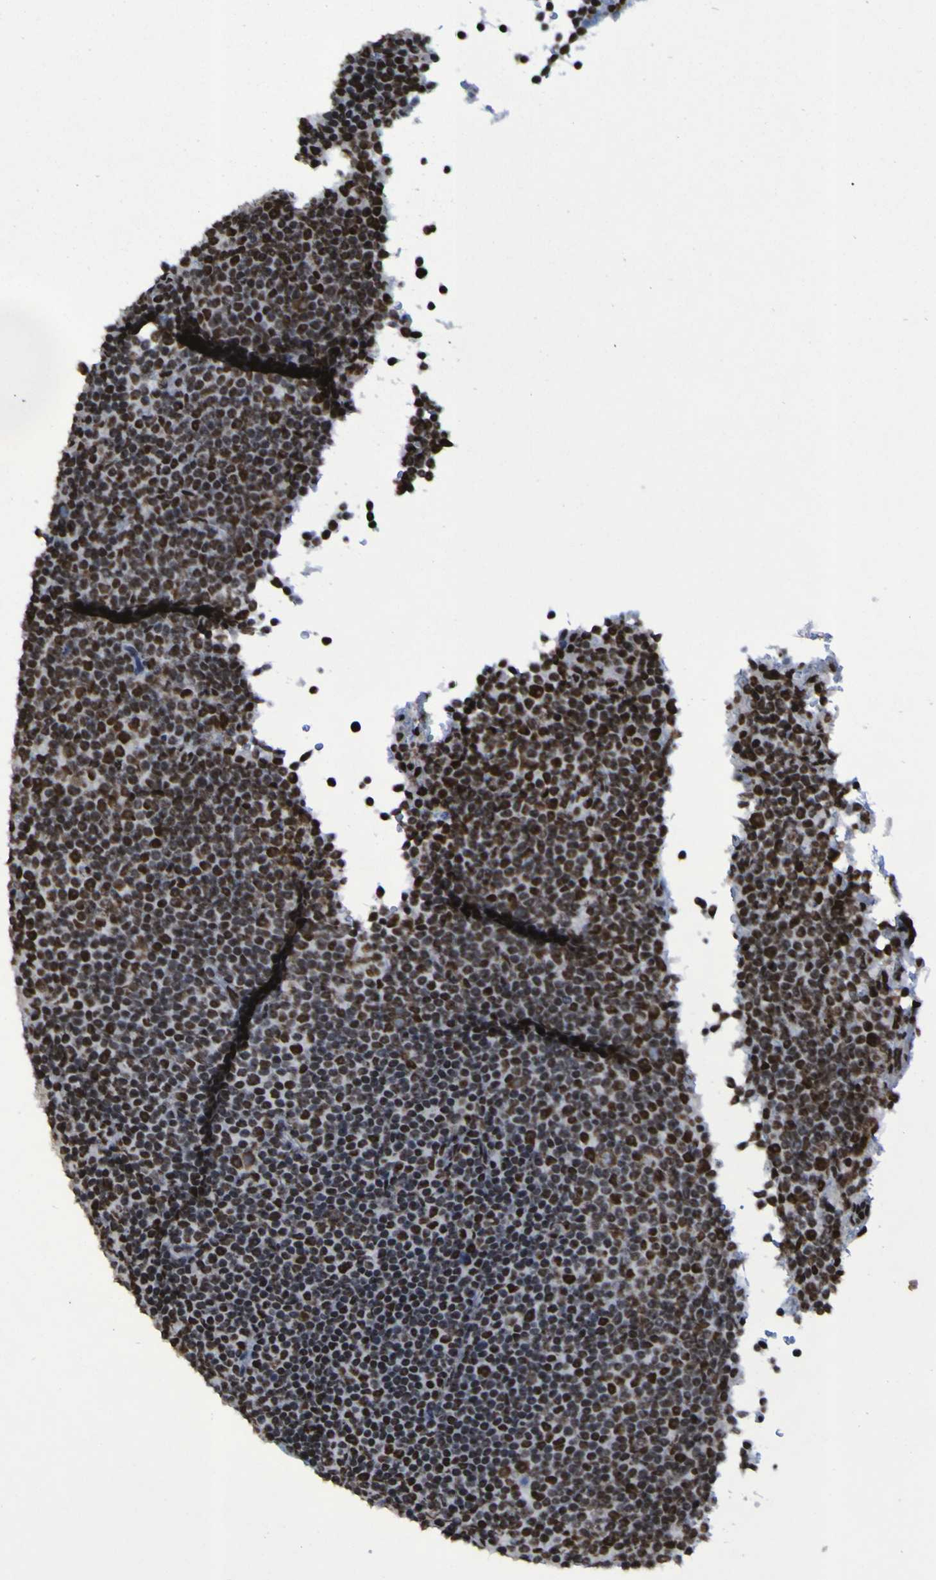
{"staining": {"intensity": "strong", "quantity": ">75%", "location": "cytoplasmic/membranous"}, "tissue": "lymphoma", "cell_type": "Tumor cells", "image_type": "cancer", "snomed": [{"axis": "morphology", "description": "Malignant lymphoma, non-Hodgkin's type, Low grade"}, {"axis": "topography", "description": "Lymph node"}], "caption": "Immunohistochemistry image of neoplastic tissue: human lymphoma stained using immunohistochemistry (IHC) reveals high levels of strong protein expression localized specifically in the cytoplasmic/membranous of tumor cells, appearing as a cytoplasmic/membranous brown color.", "gene": "HNRNPR", "patient": {"sex": "female", "age": 67}}